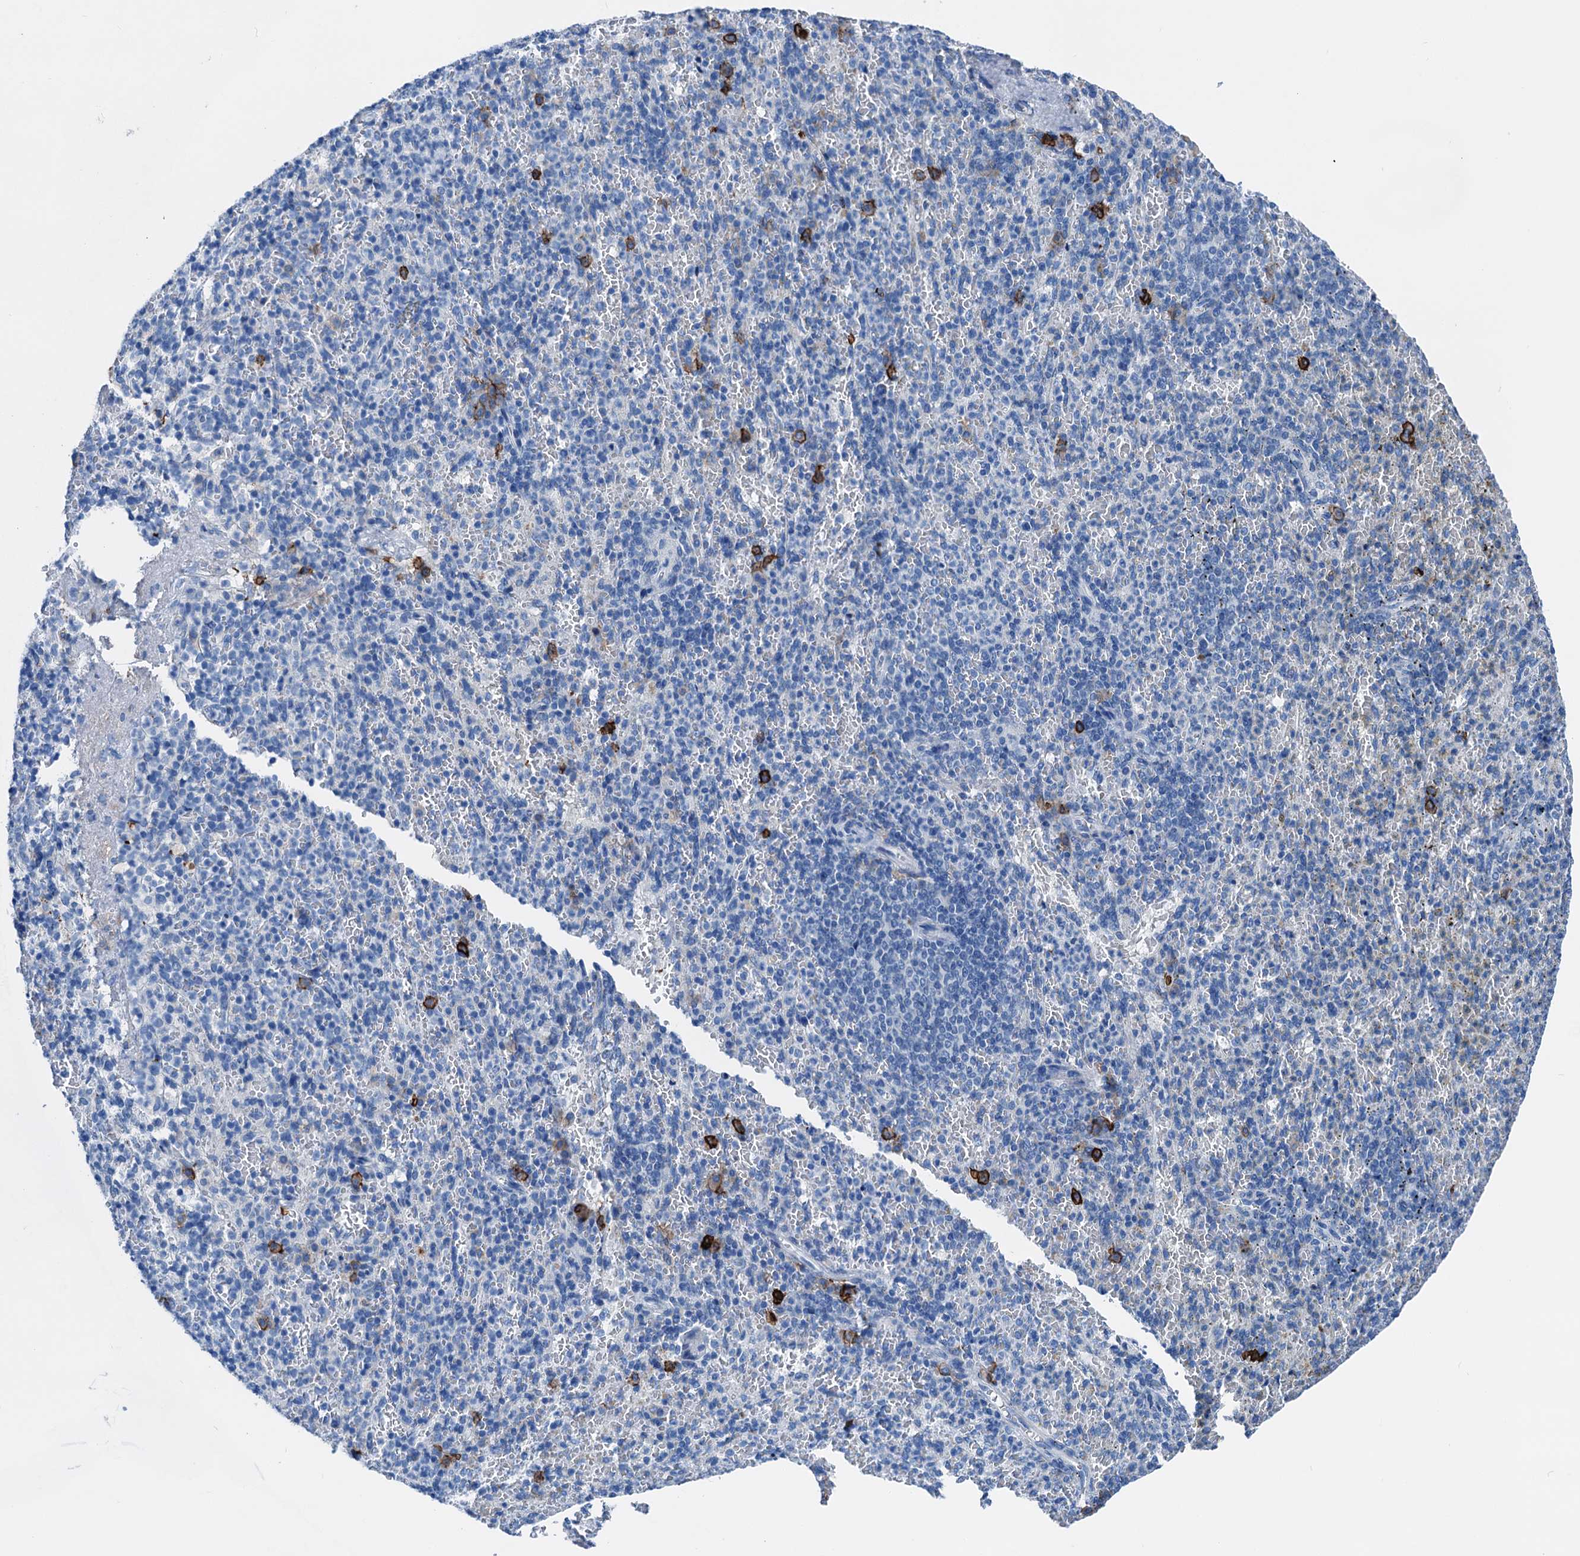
{"staining": {"intensity": "strong", "quantity": "<25%", "location": "cytoplasmic/membranous"}, "tissue": "spleen", "cell_type": "Cells in red pulp", "image_type": "normal", "snomed": [{"axis": "morphology", "description": "Normal tissue, NOS"}, {"axis": "topography", "description": "Spleen"}], "caption": "Immunohistochemical staining of normal human spleen shows strong cytoplasmic/membranous protein expression in approximately <25% of cells in red pulp.", "gene": "C1QTNF4", "patient": {"sex": "female", "age": 74}}